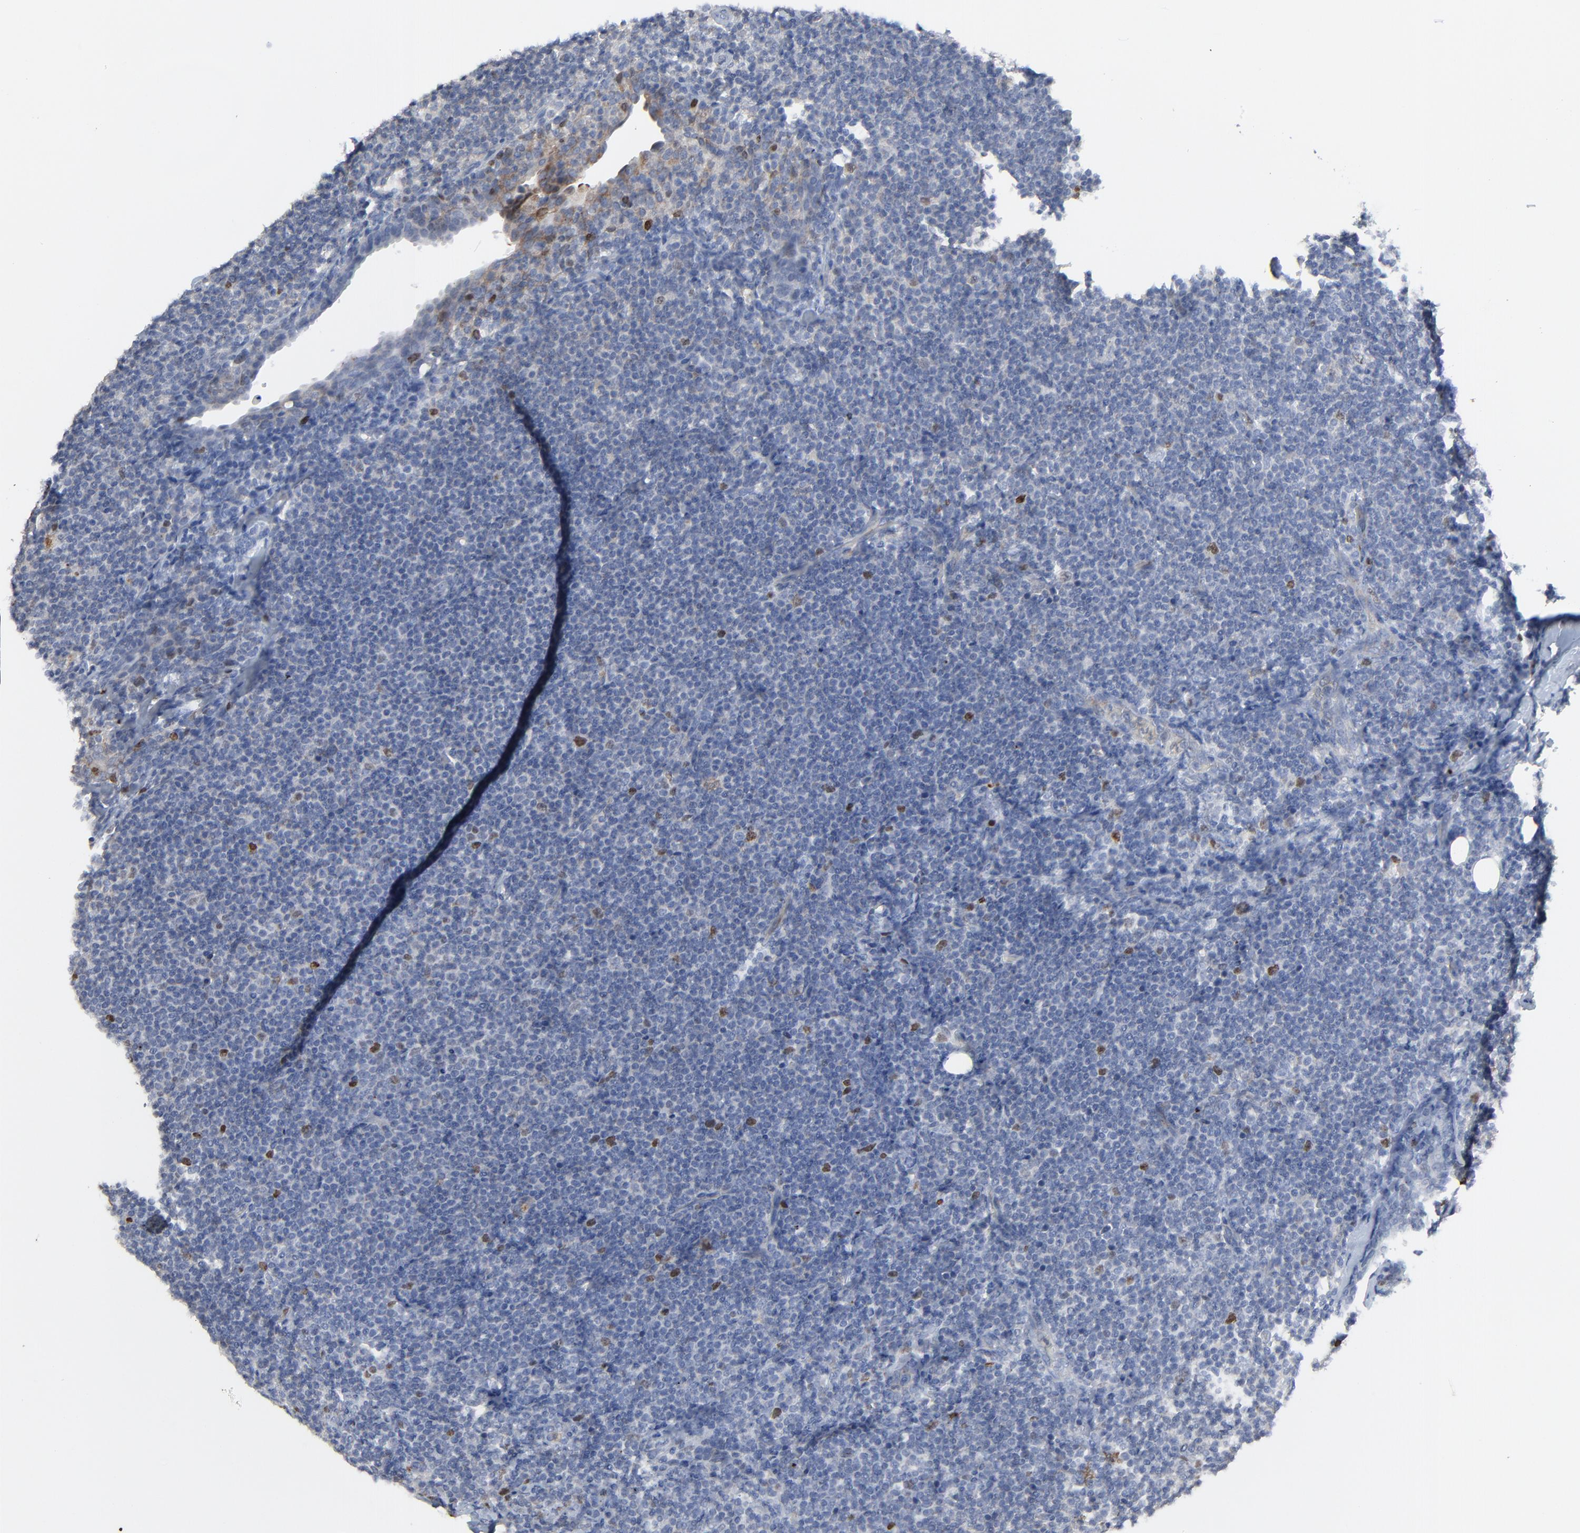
{"staining": {"intensity": "moderate", "quantity": "25%-75%", "location": "nuclear"}, "tissue": "lymph node", "cell_type": "Germinal center cells", "image_type": "normal", "snomed": [{"axis": "morphology", "description": "Normal tissue, NOS"}, {"axis": "morphology", "description": "Uncertain malignant potential"}, {"axis": "topography", "description": "Lymph node"}, {"axis": "topography", "description": "Salivary gland, NOS"}], "caption": "Germinal center cells show medium levels of moderate nuclear staining in approximately 25%-75% of cells in unremarkable lymph node. Using DAB (brown) and hematoxylin (blue) stains, captured at high magnification using brightfield microscopy.", "gene": "BIRC3", "patient": {"sex": "female", "age": 51}}